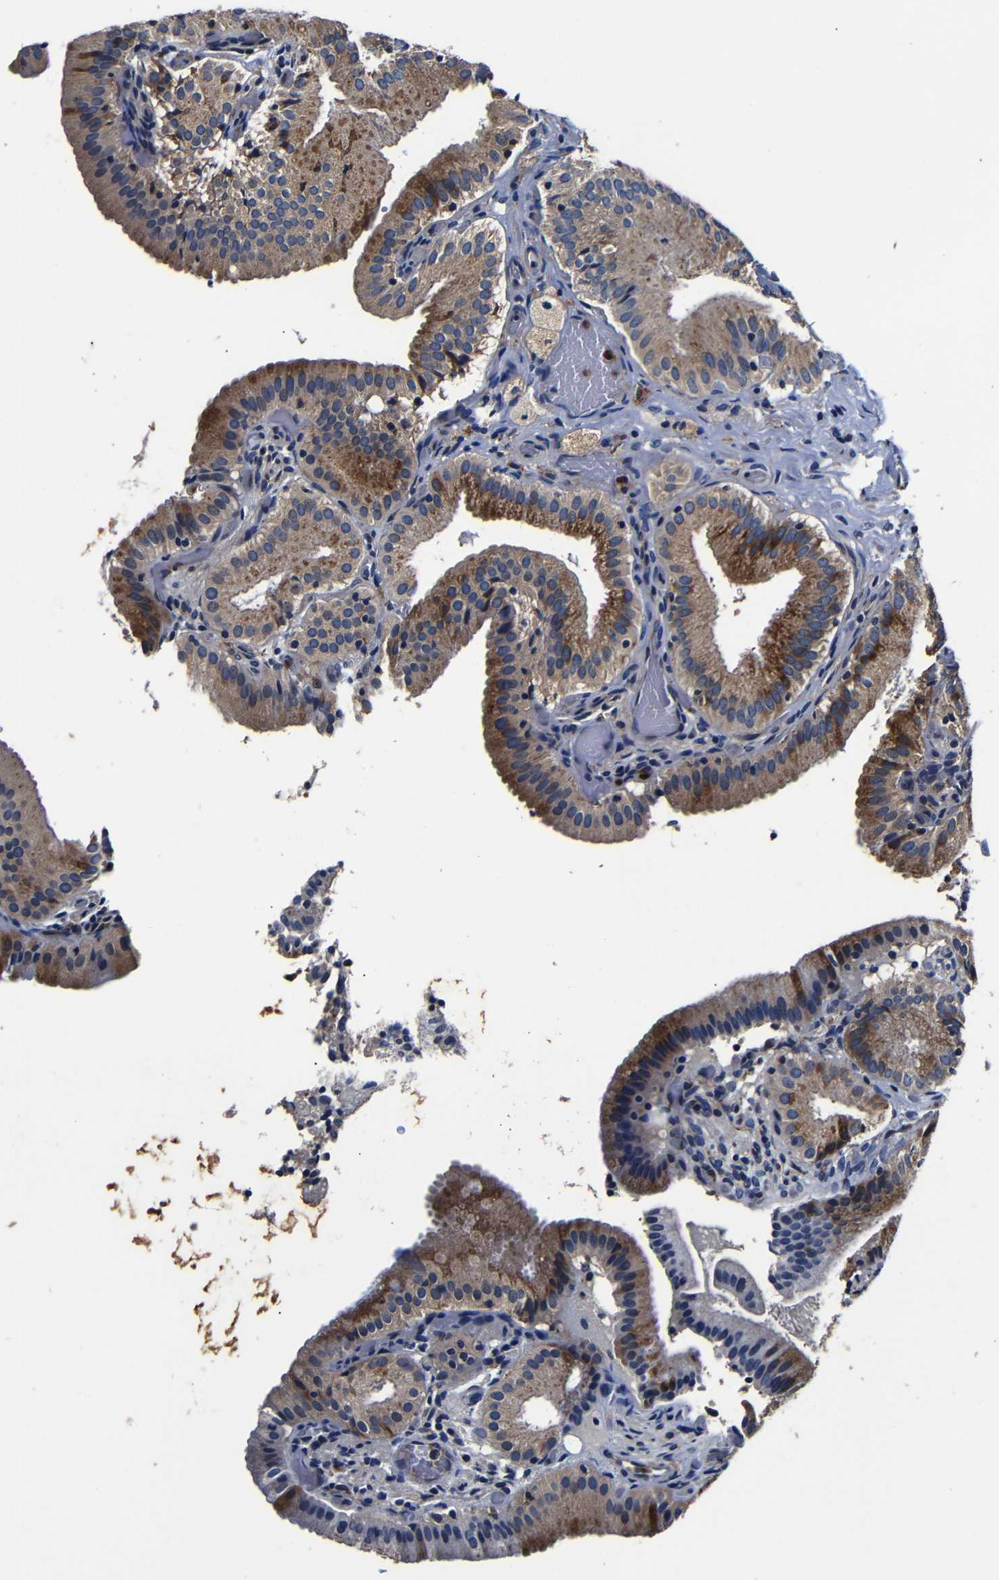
{"staining": {"intensity": "strong", "quantity": "<25%", "location": "cytoplasmic/membranous"}, "tissue": "gallbladder", "cell_type": "Glandular cells", "image_type": "normal", "snomed": [{"axis": "morphology", "description": "Normal tissue, NOS"}, {"axis": "topography", "description": "Gallbladder"}], "caption": "A micrograph of gallbladder stained for a protein exhibits strong cytoplasmic/membranous brown staining in glandular cells.", "gene": "SCN9A", "patient": {"sex": "male", "age": 54}}